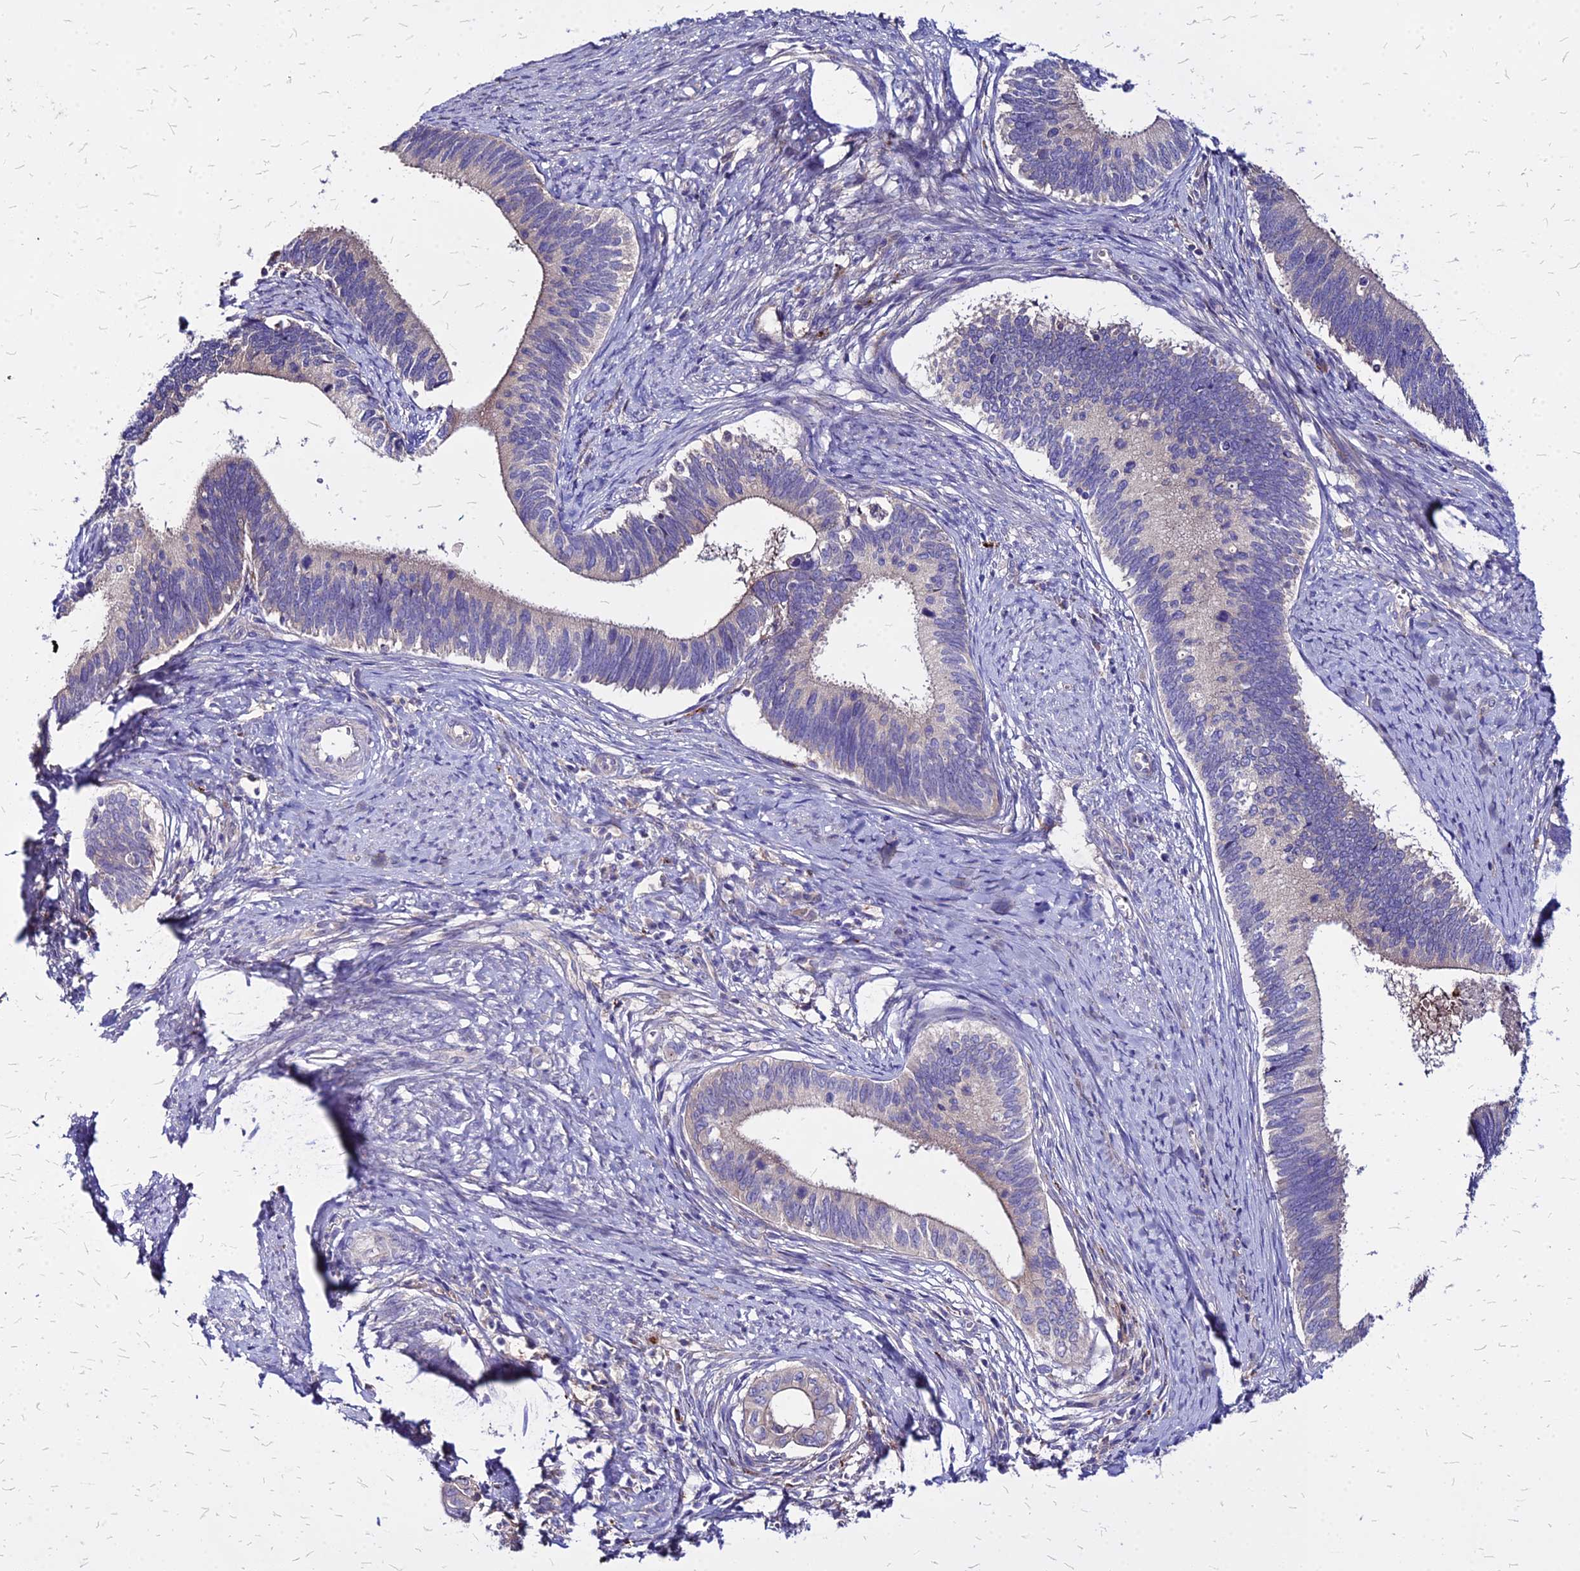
{"staining": {"intensity": "negative", "quantity": "none", "location": "none"}, "tissue": "cervical cancer", "cell_type": "Tumor cells", "image_type": "cancer", "snomed": [{"axis": "morphology", "description": "Adenocarcinoma, NOS"}, {"axis": "topography", "description": "Cervix"}], "caption": "There is no significant expression in tumor cells of cervical cancer. (Stains: DAB (3,3'-diaminobenzidine) IHC with hematoxylin counter stain, Microscopy: brightfield microscopy at high magnification).", "gene": "COMMD10", "patient": {"sex": "female", "age": 42}}